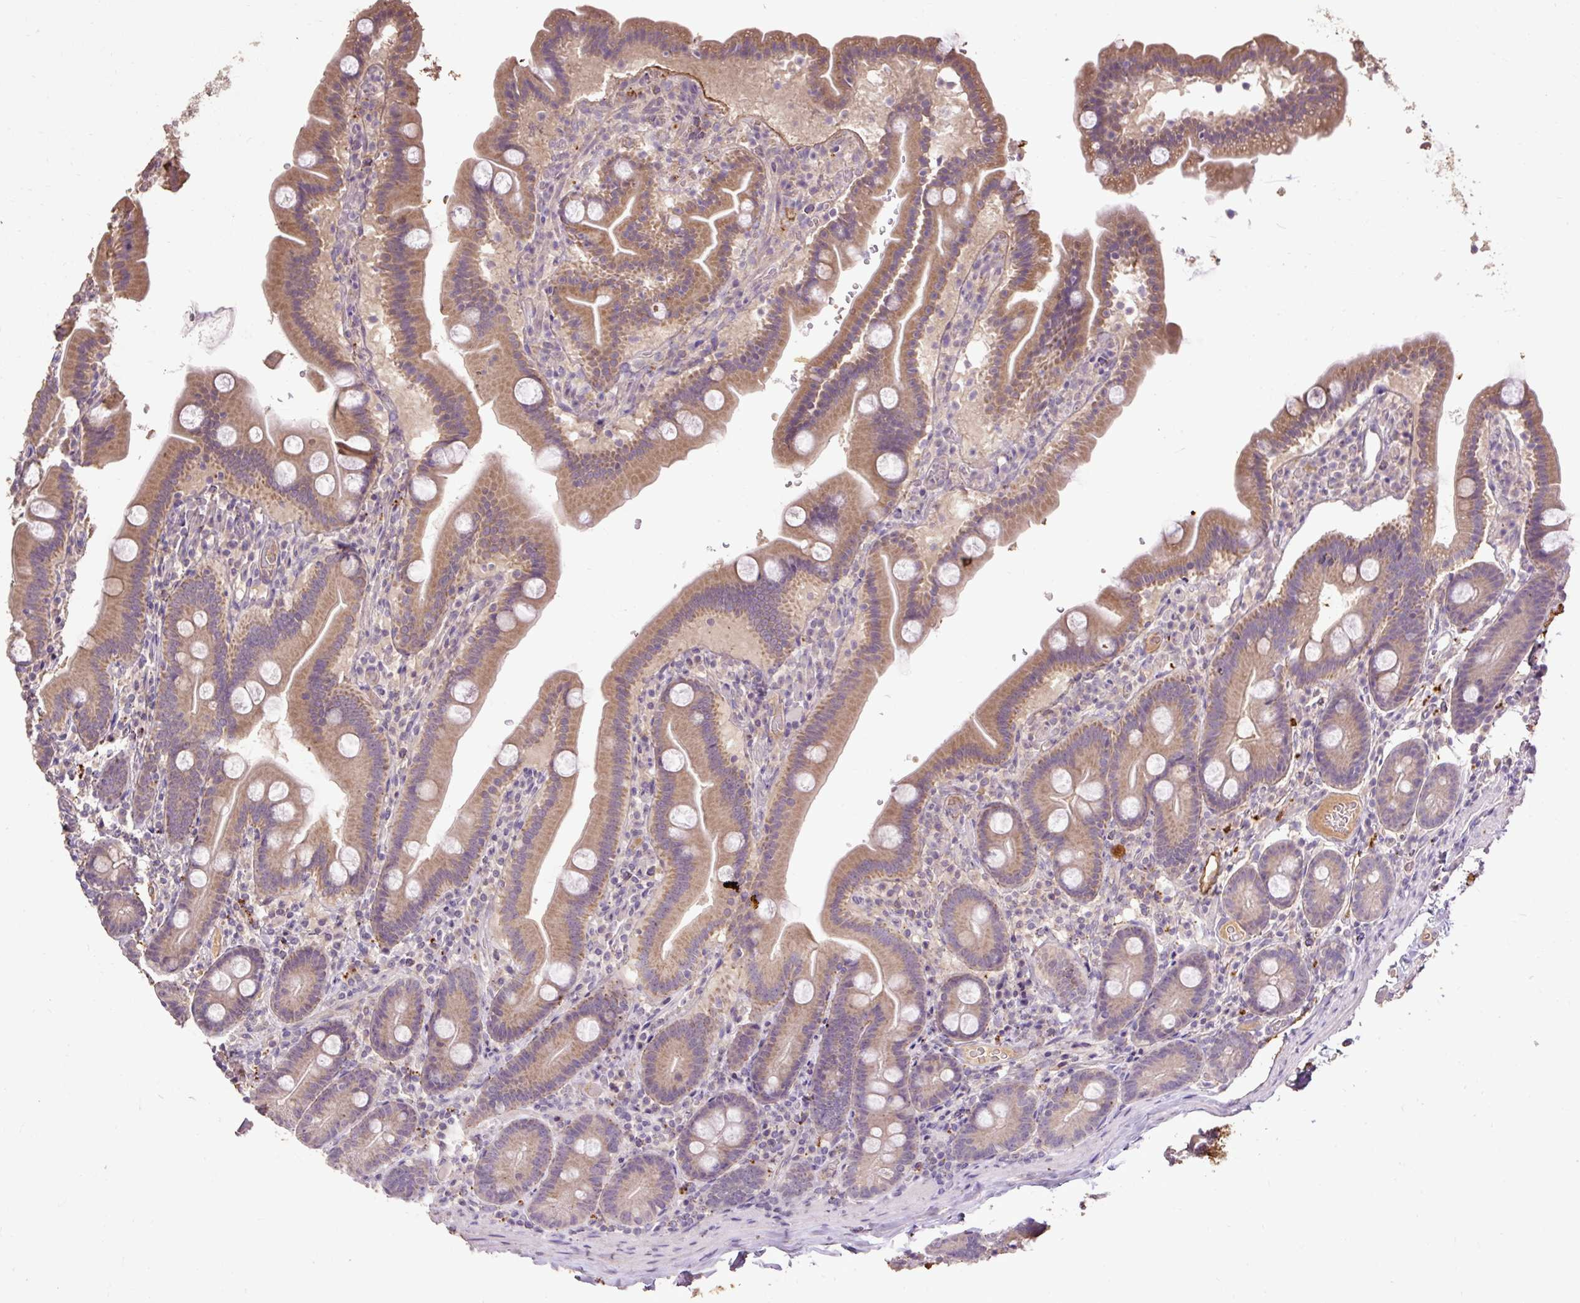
{"staining": {"intensity": "moderate", "quantity": ">75%", "location": "cytoplasmic/membranous"}, "tissue": "duodenum", "cell_type": "Glandular cells", "image_type": "normal", "snomed": [{"axis": "morphology", "description": "Normal tissue, NOS"}, {"axis": "topography", "description": "Duodenum"}], "caption": "Benign duodenum reveals moderate cytoplasmic/membranous positivity in about >75% of glandular cells, visualized by immunohistochemistry.", "gene": "LRTM2", "patient": {"sex": "male", "age": 55}}